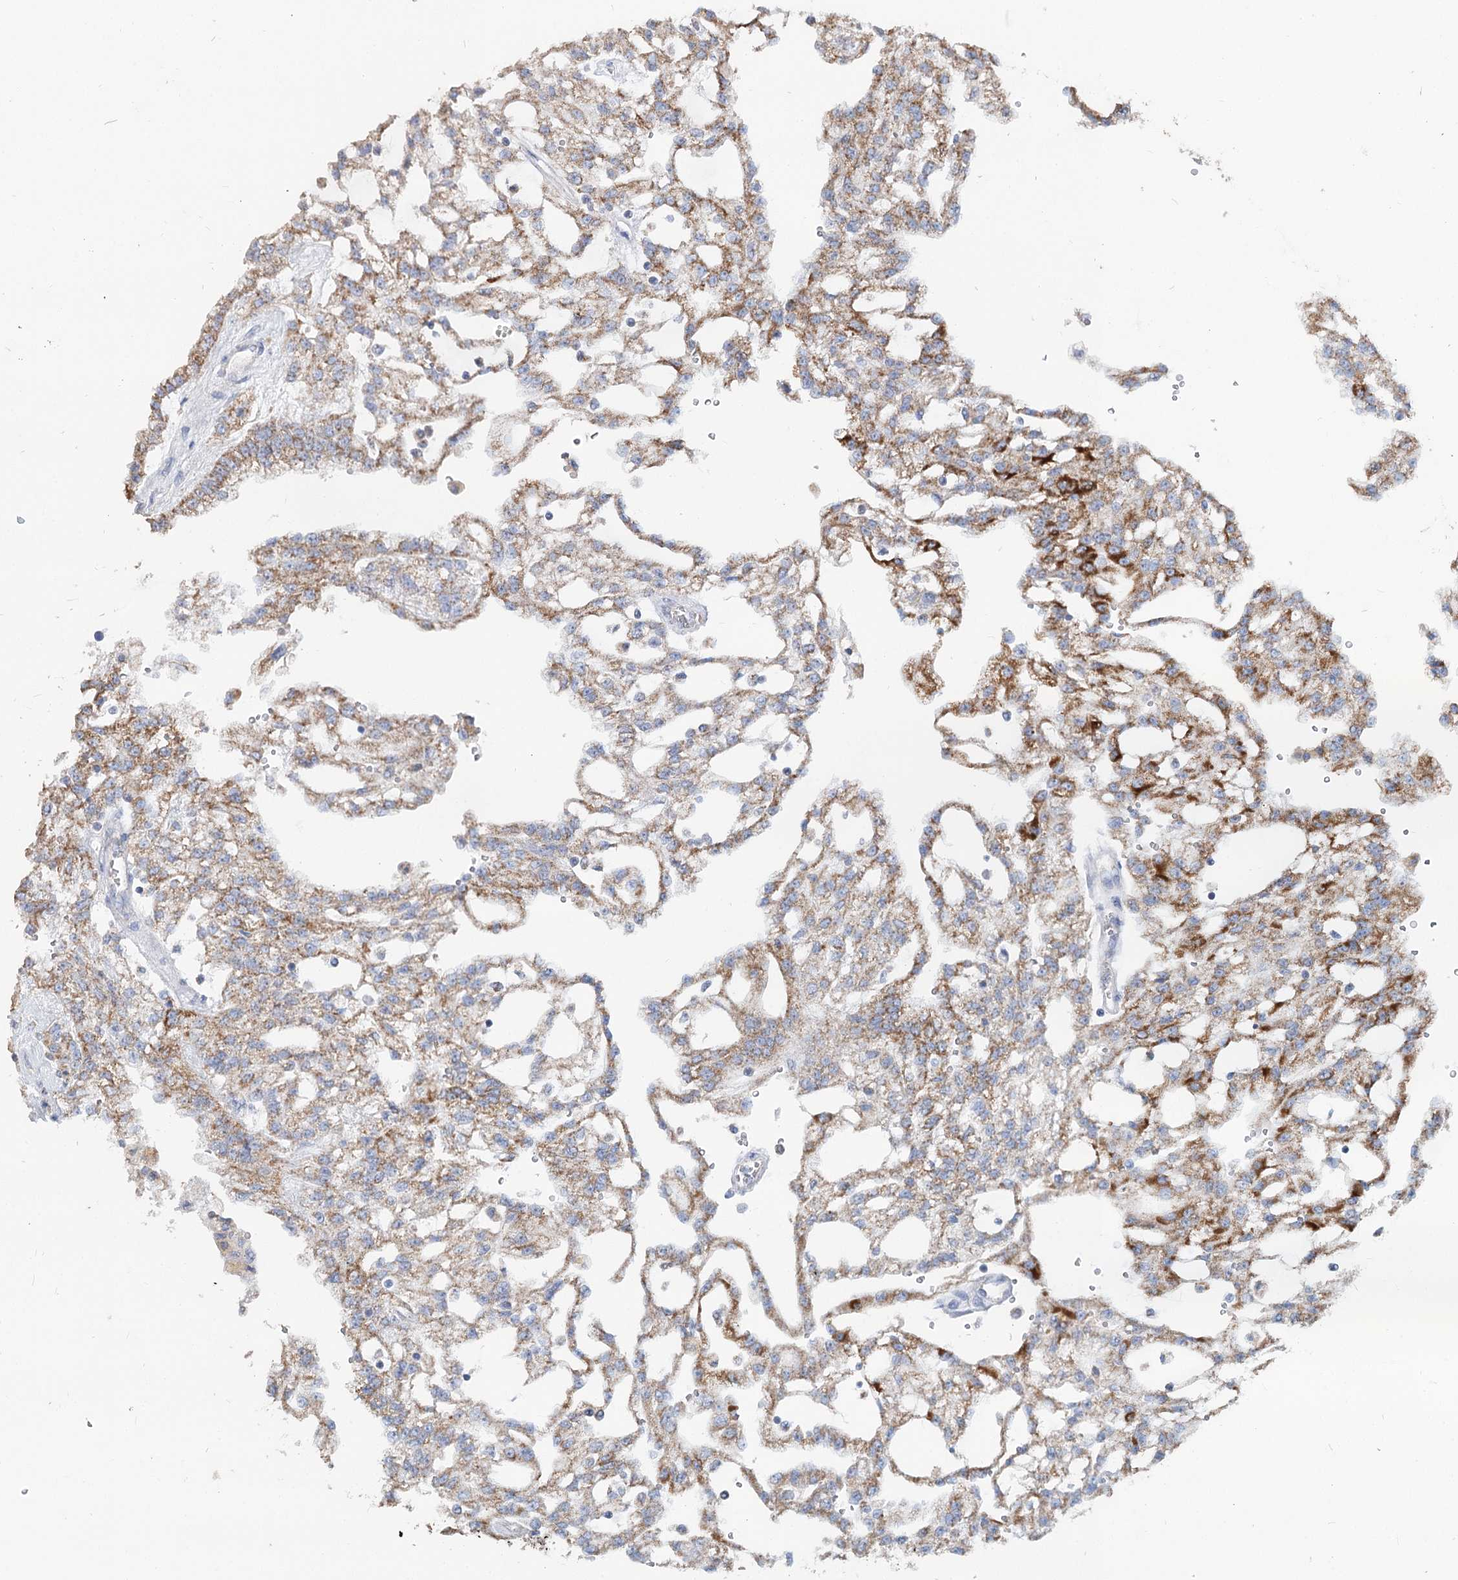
{"staining": {"intensity": "weak", "quantity": ">75%", "location": "cytoplasmic/membranous"}, "tissue": "renal cancer", "cell_type": "Tumor cells", "image_type": "cancer", "snomed": [{"axis": "morphology", "description": "Adenocarcinoma, NOS"}, {"axis": "topography", "description": "Kidney"}], "caption": "High-power microscopy captured an immunohistochemistry (IHC) histopathology image of adenocarcinoma (renal), revealing weak cytoplasmic/membranous staining in about >75% of tumor cells.", "gene": "MCCC2", "patient": {"sex": "male", "age": 63}}